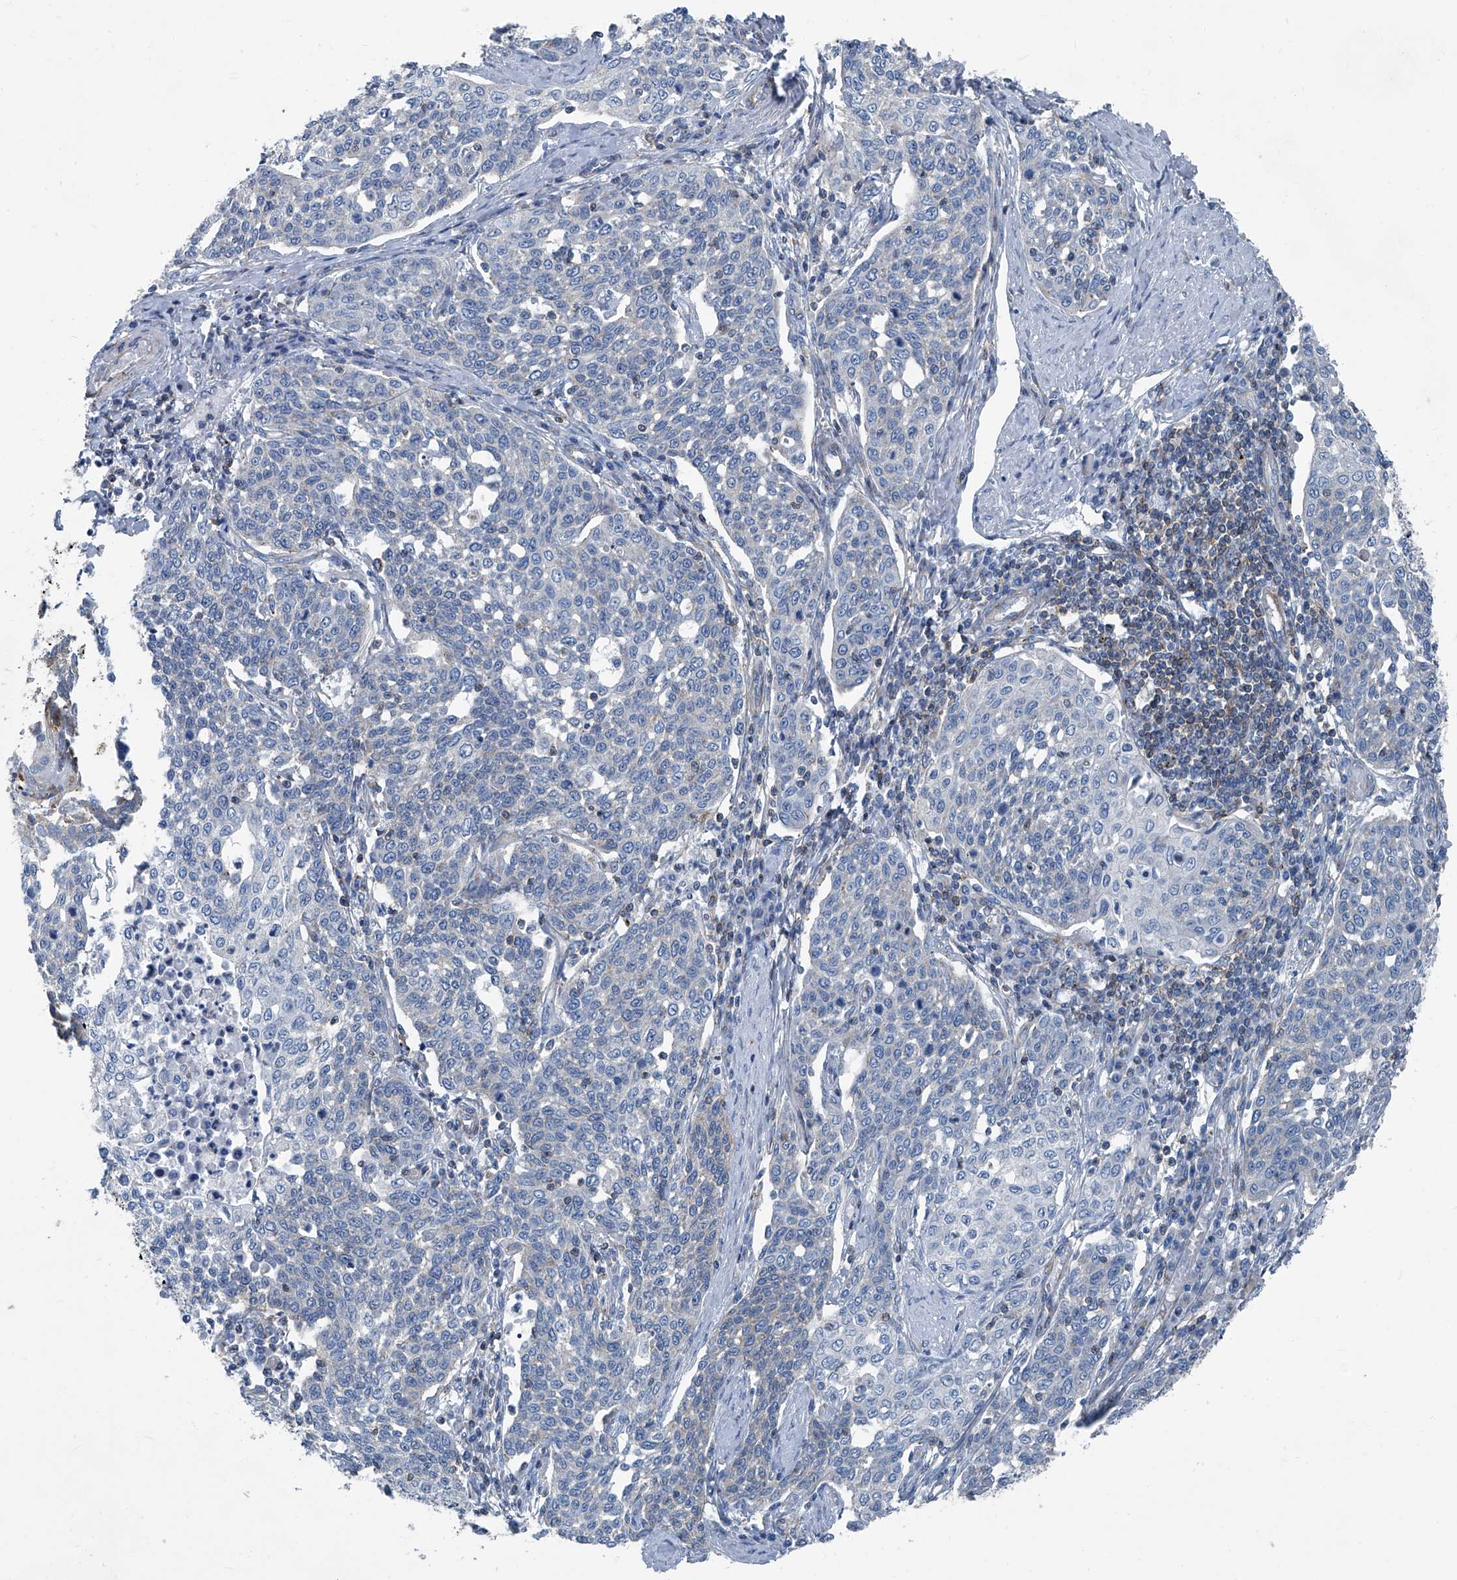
{"staining": {"intensity": "negative", "quantity": "none", "location": "none"}, "tissue": "cervical cancer", "cell_type": "Tumor cells", "image_type": "cancer", "snomed": [{"axis": "morphology", "description": "Squamous cell carcinoma, NOS"}, {"axis": "topography", "description": "Cervix"}], "caption": "Immunohistochemistry photomicrograph of neoplastic tissue: human cervical squamous cell carcinoma stained with DAB demonstrates no significant protein staining in tumor cells.", "gene": "SEPTIN7", "patient": {"sex": "female", "age": 34}}